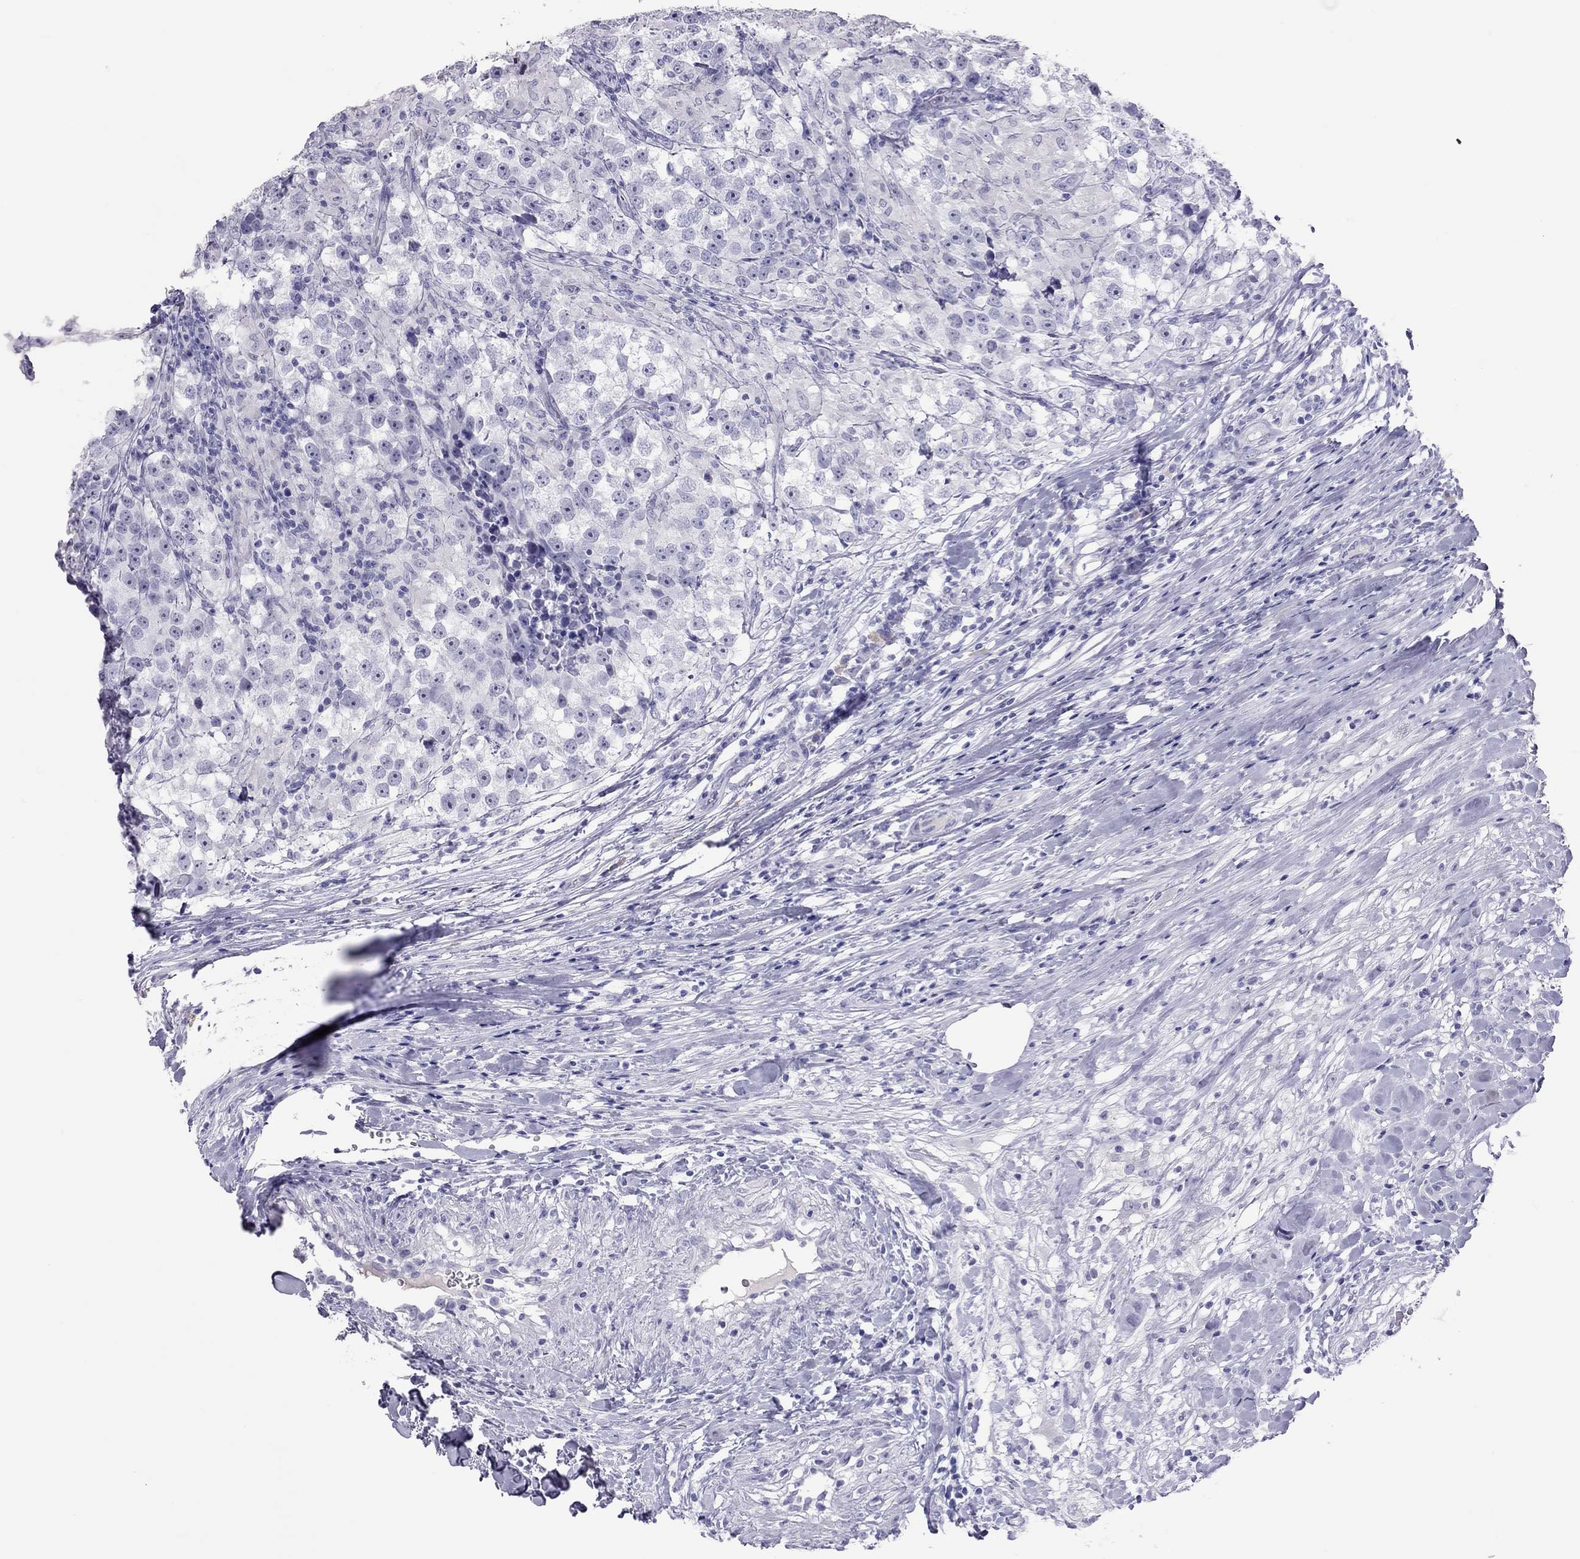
{"staining": {"intensity": "negative", "quantity": "none", "location": "none"}, "tissue": "testis cancer", "cell_type": "Tumor cells", "image_type": "cancer", "snomed": [{"axis": "morphology", "description": "Seminoma, NOS"}, {"axis": "topography", "description": "Testis"}], "caption": "Tumor cells are negative for protein expression in human seminoma (testis).", "gene": "STAG3", "patient": {"sex": "male", "age": 46}}